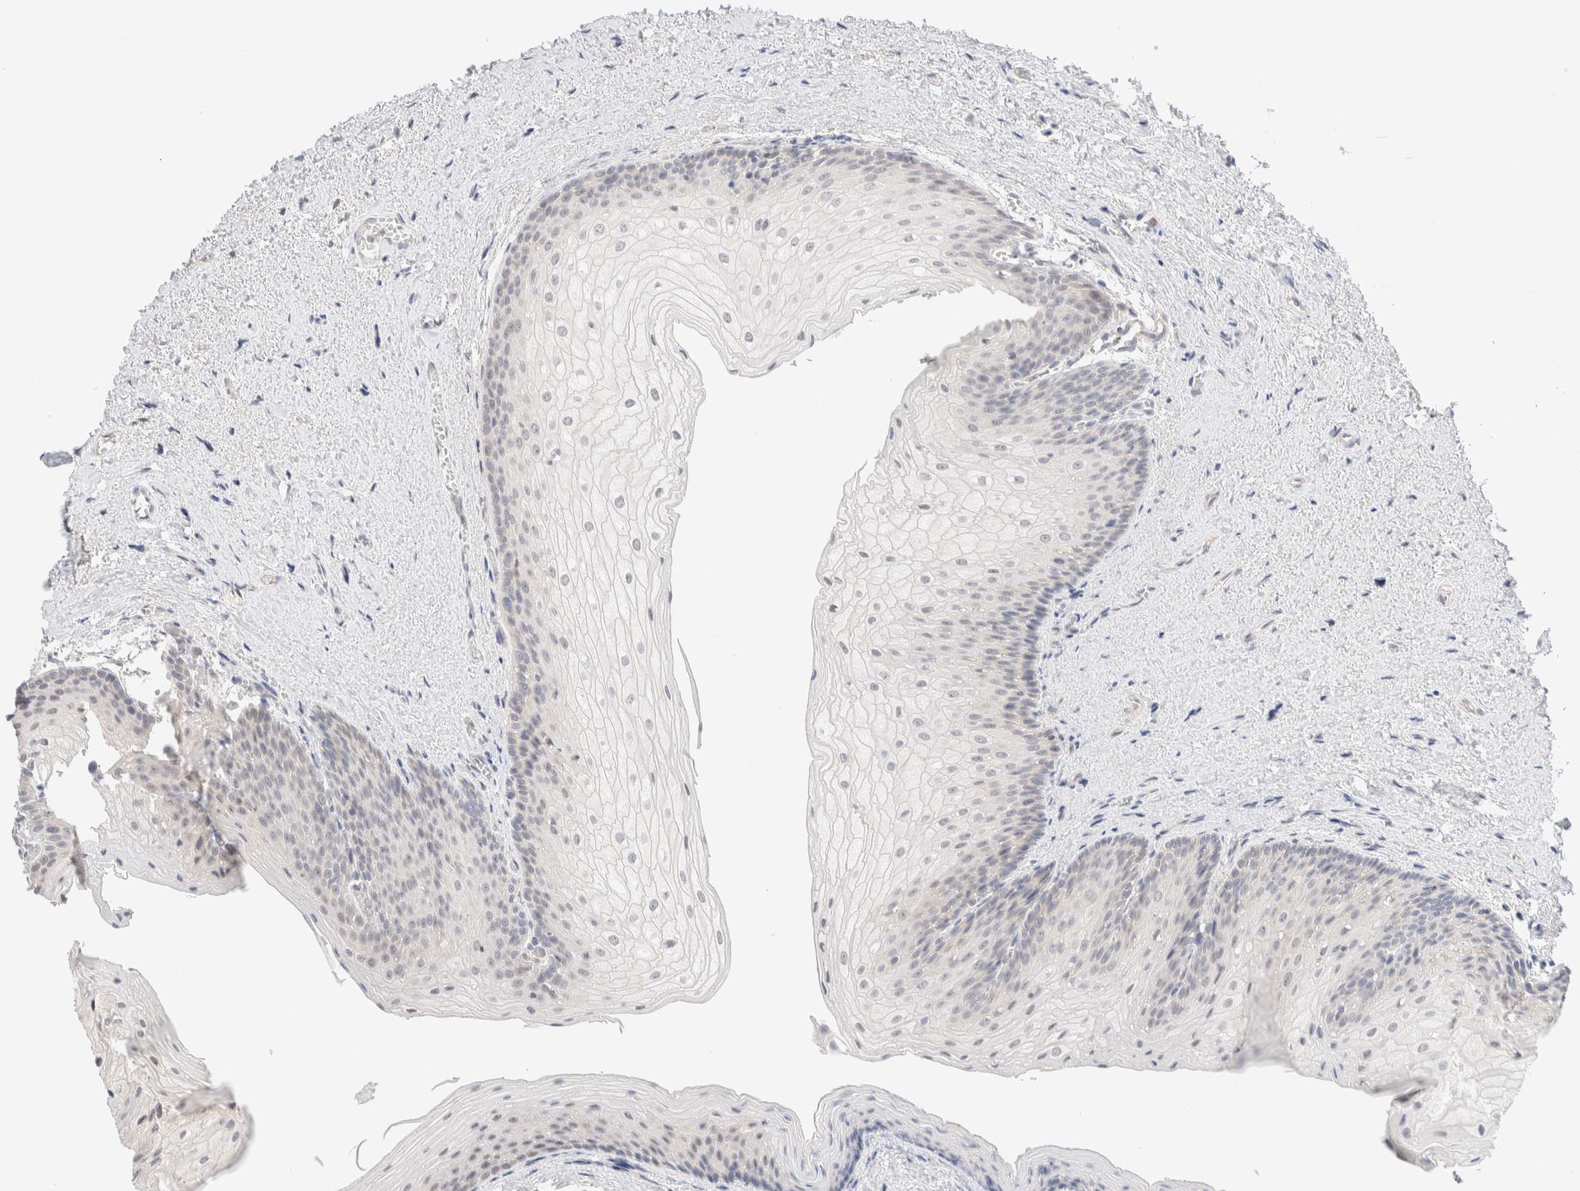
{"staining": {"intensity": "weak", "quantity": "25%-75%", "location": "cytoplasmic/membranous"}, "tissue": "urinary bladder", "cell_type": "Urothelial cells", "image_type": "normal", "snomed": [{"axis": "morphology", "description": "Normal tissue, NOS"}, {"axis": "topography", "description": "Urinary bladder"}], "caption": "The histopathology image displays staining of benign urinary bladder, revealing weak cytoplasmic/membranous protein positivity (brown color) within urothelial cells.", "gene": "CHKA", "patient": {"sex": "female", "age": 67}}